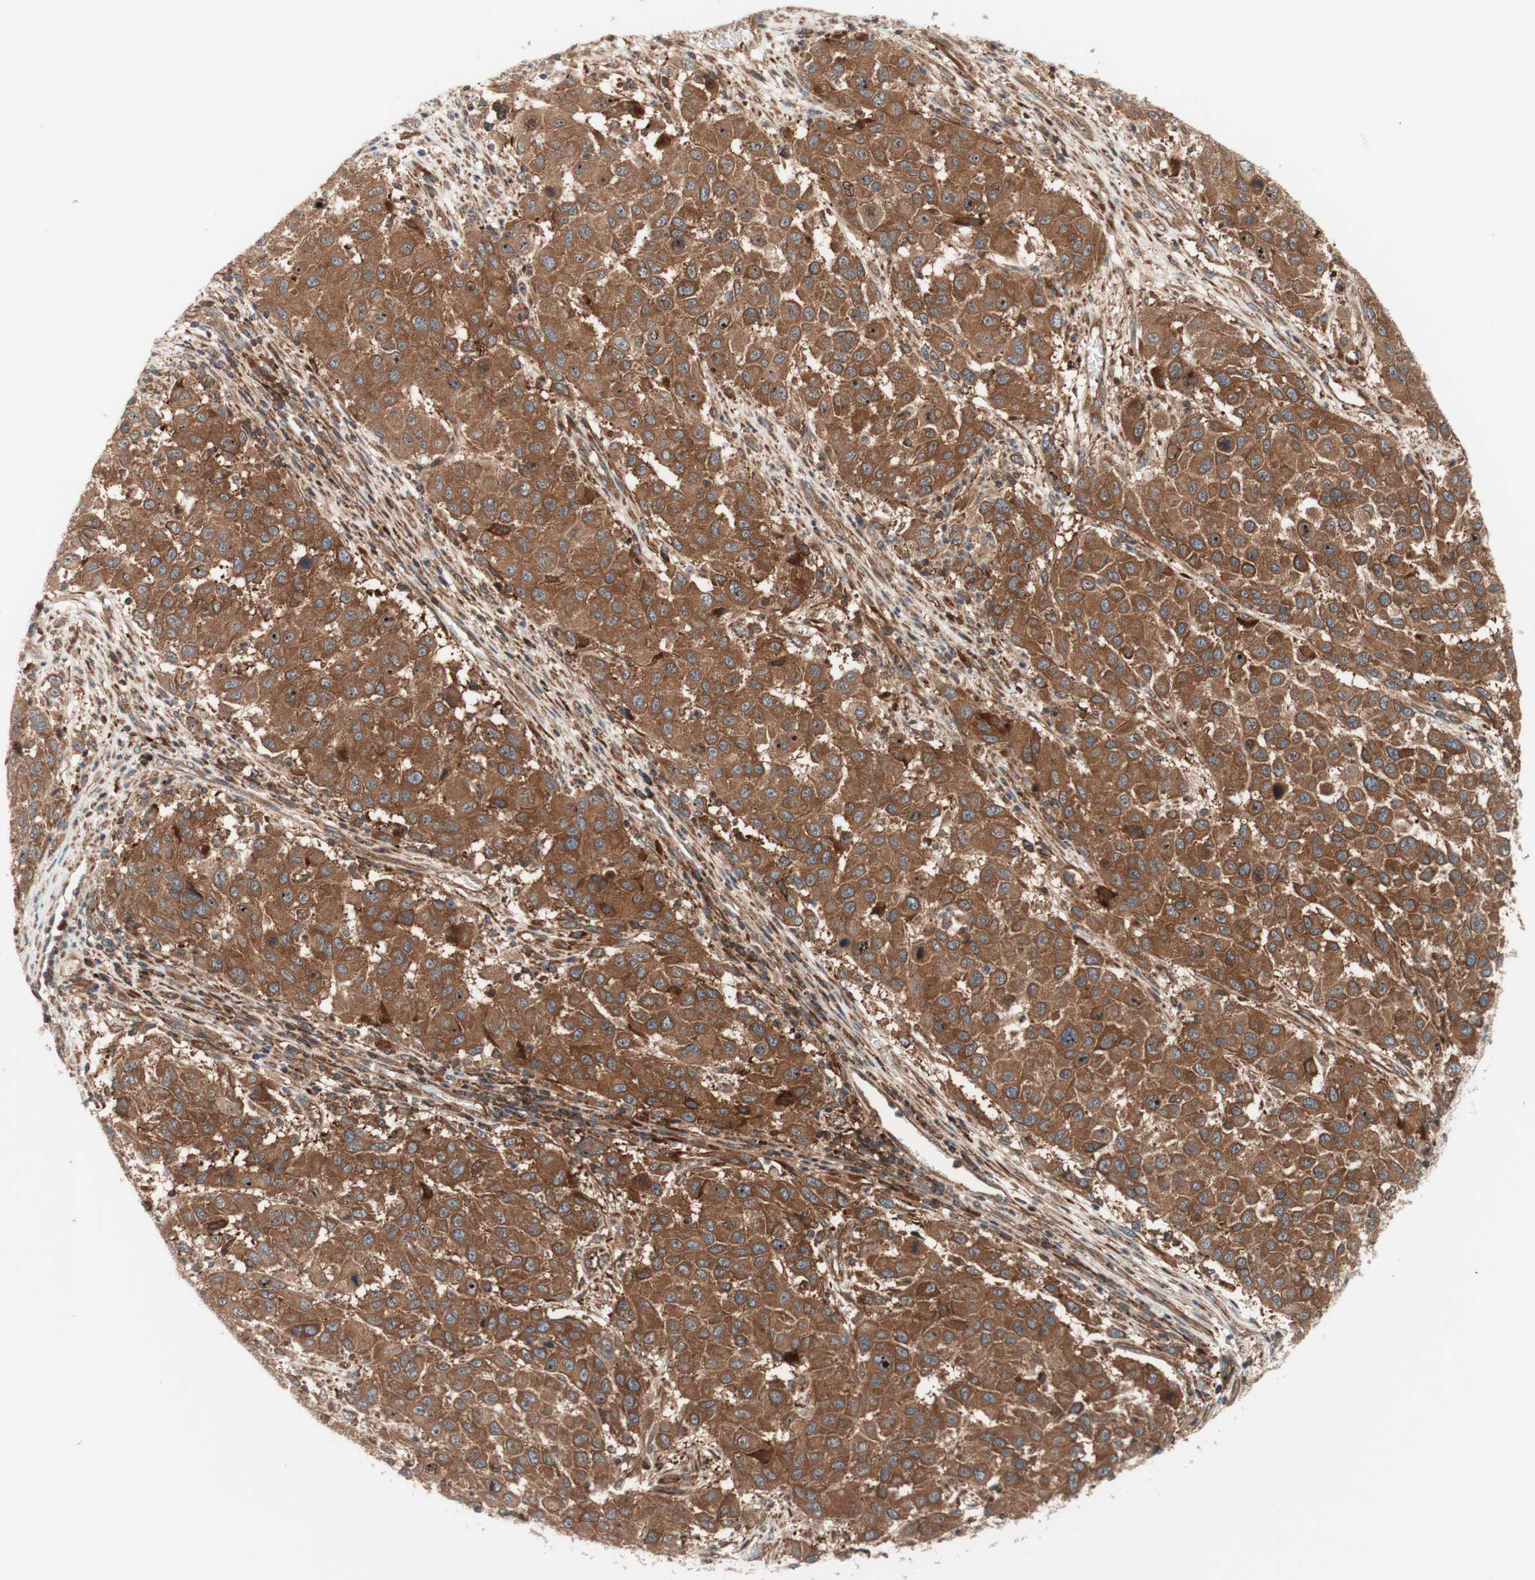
{"staining": {"intensity": "moderate", "quantity": ">75%", "location": "cytoplasmic/membranous"}, "tissue": "melanoma", "cell_type": "Tumor cells", "image_type": "cancer", "snomed": [{"axis": "morphology", "description": "Malignant melanoma, Metastatic site"}, {"axis": "topography", "description": "Lymph node"}], "caption": "About >75% of tumor cells in malignant melanoma (metastatic site) display moderate cytoplasmic/membranous protein positivity as visualized by brown immunohistochemical staining.", "gene": "CCN4", "patient": {"sex": "male", "age": 61}}